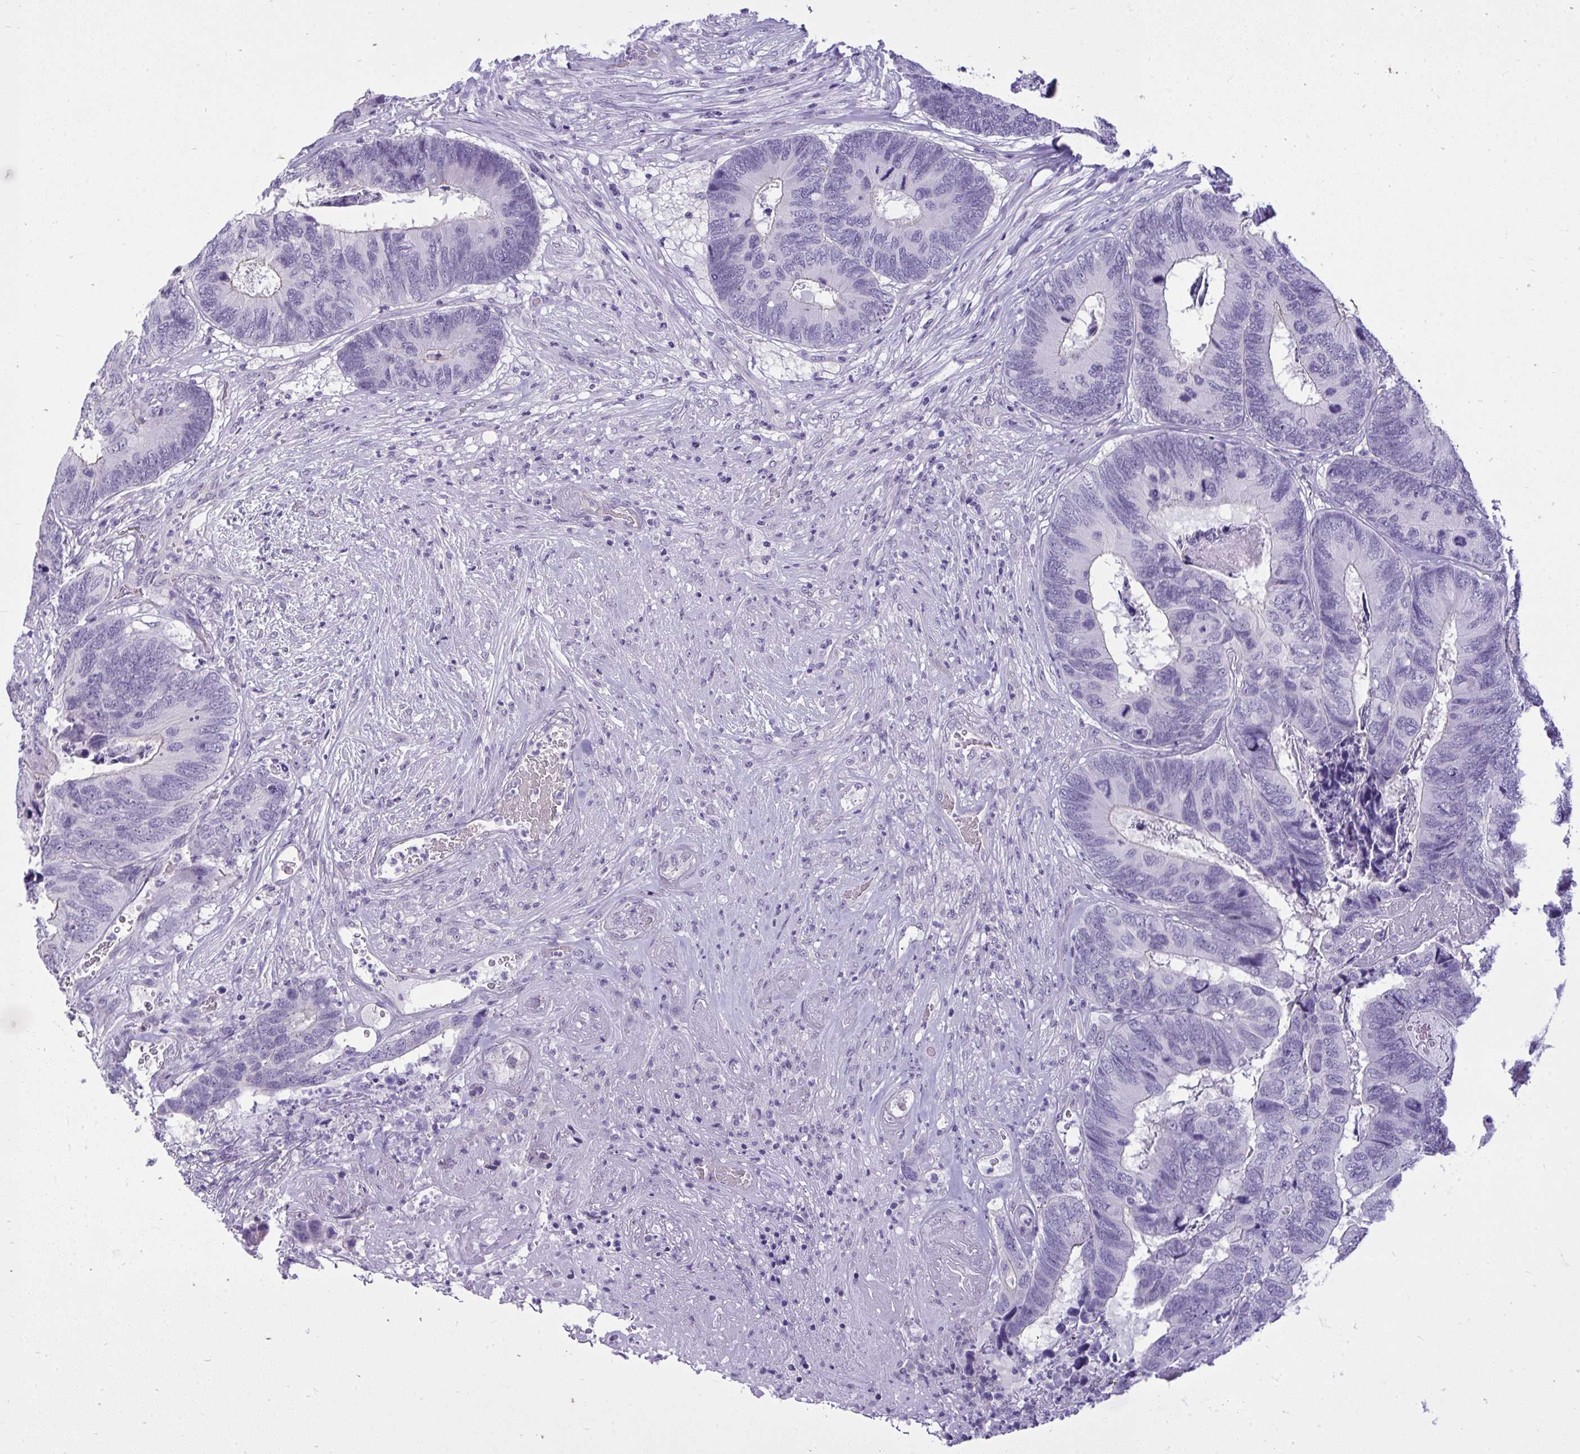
{"staining": {"intensity": "negative", "quantity": "none", "location": "none"}, "tissue": "colorectal cancer", "cell_type": "Tumor cells", "image_type": "cancer", "snomed": [{"axis": "morphology", "description": "Adenocarcinoma, NOS"}, {"axis": "topography", "description": "Colon"}], "caption": "Tumor cells show no significant expression in adenocarcinoma (colorectal).", "gene": "PRM2", "patient": {"sex": "female", "age": 67}}